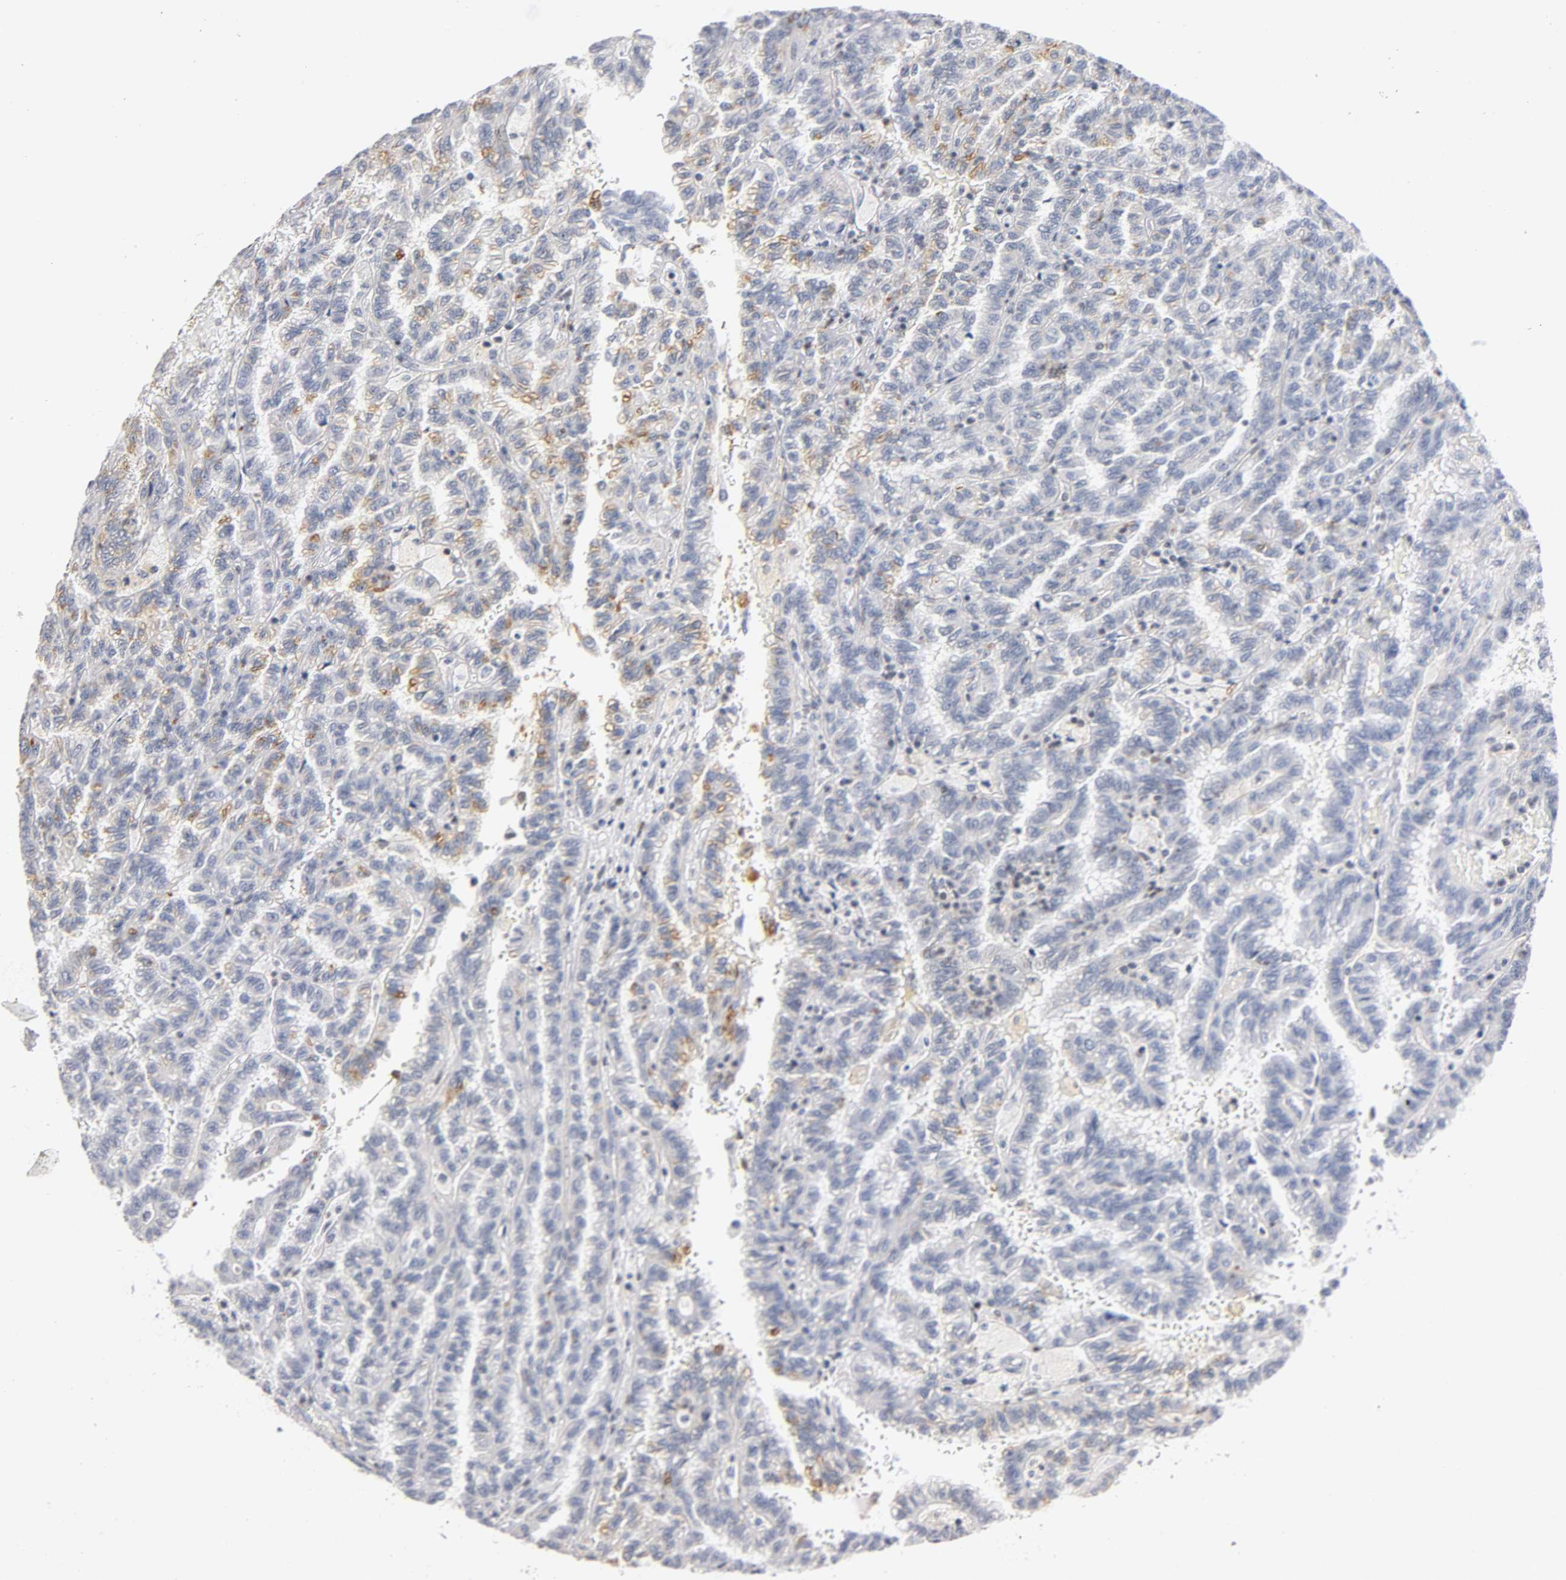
{"staining": {"intensity": "weak", "quantity": "<25%", "location": "cytoplasmic/membranous"}, "tissue": "renal cancer", "cell_type": "Tumor cells", "image_type": "cancer", "snomed": [{"axis": "morphology", "description": "Inflammation, NOS"}, {"axis": "morphology", "description": "Adenocarcinoma, NOS"}, {"axis": "topography", "description": "Kidney"}], "caption": "The photomicrograph reveals no staining of tumor cells in renal adenocarcinoma. (DAB IHC, high magnification).", "gene": "RUNX1", "patient": {"sex": "male", "age": 68}}